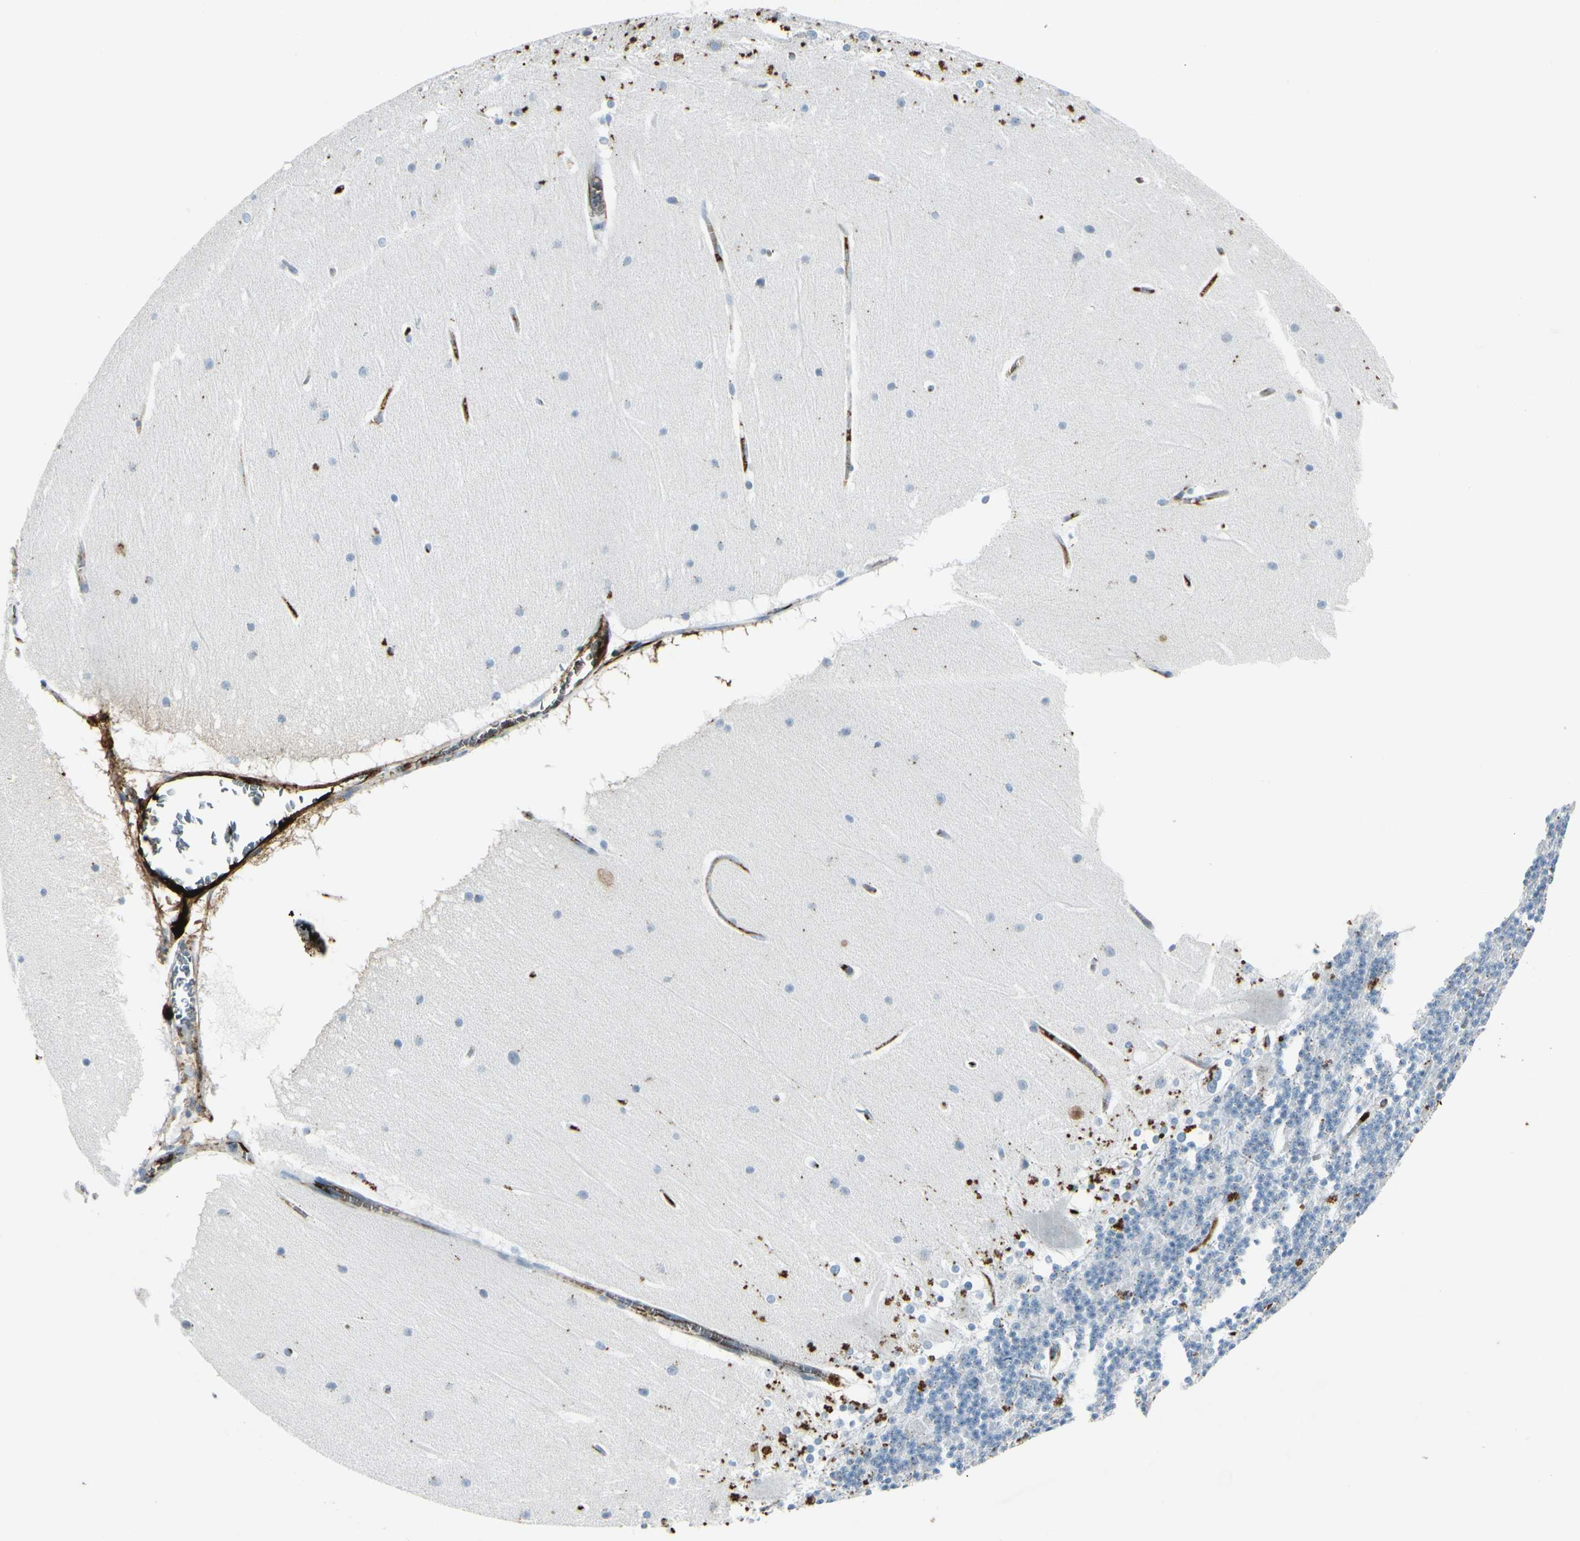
{"staining": {"intensity": "negative", "quantity": "none", "location": "none"}, "tissue": "cerebellum", "cell_type": "Cells in granular layer", "image_type": "normal", "snomed": [{"axis": "morphology", "description": "Normal tissue, NOS"}, {"axis": "topography", "description": "Cerebellum"}], "caption": "The image exhibits no significant positivity in cells in granular layer of cerebellum.", "gene": "IGHM", "patient": {"sex": "female", "age": 19}}